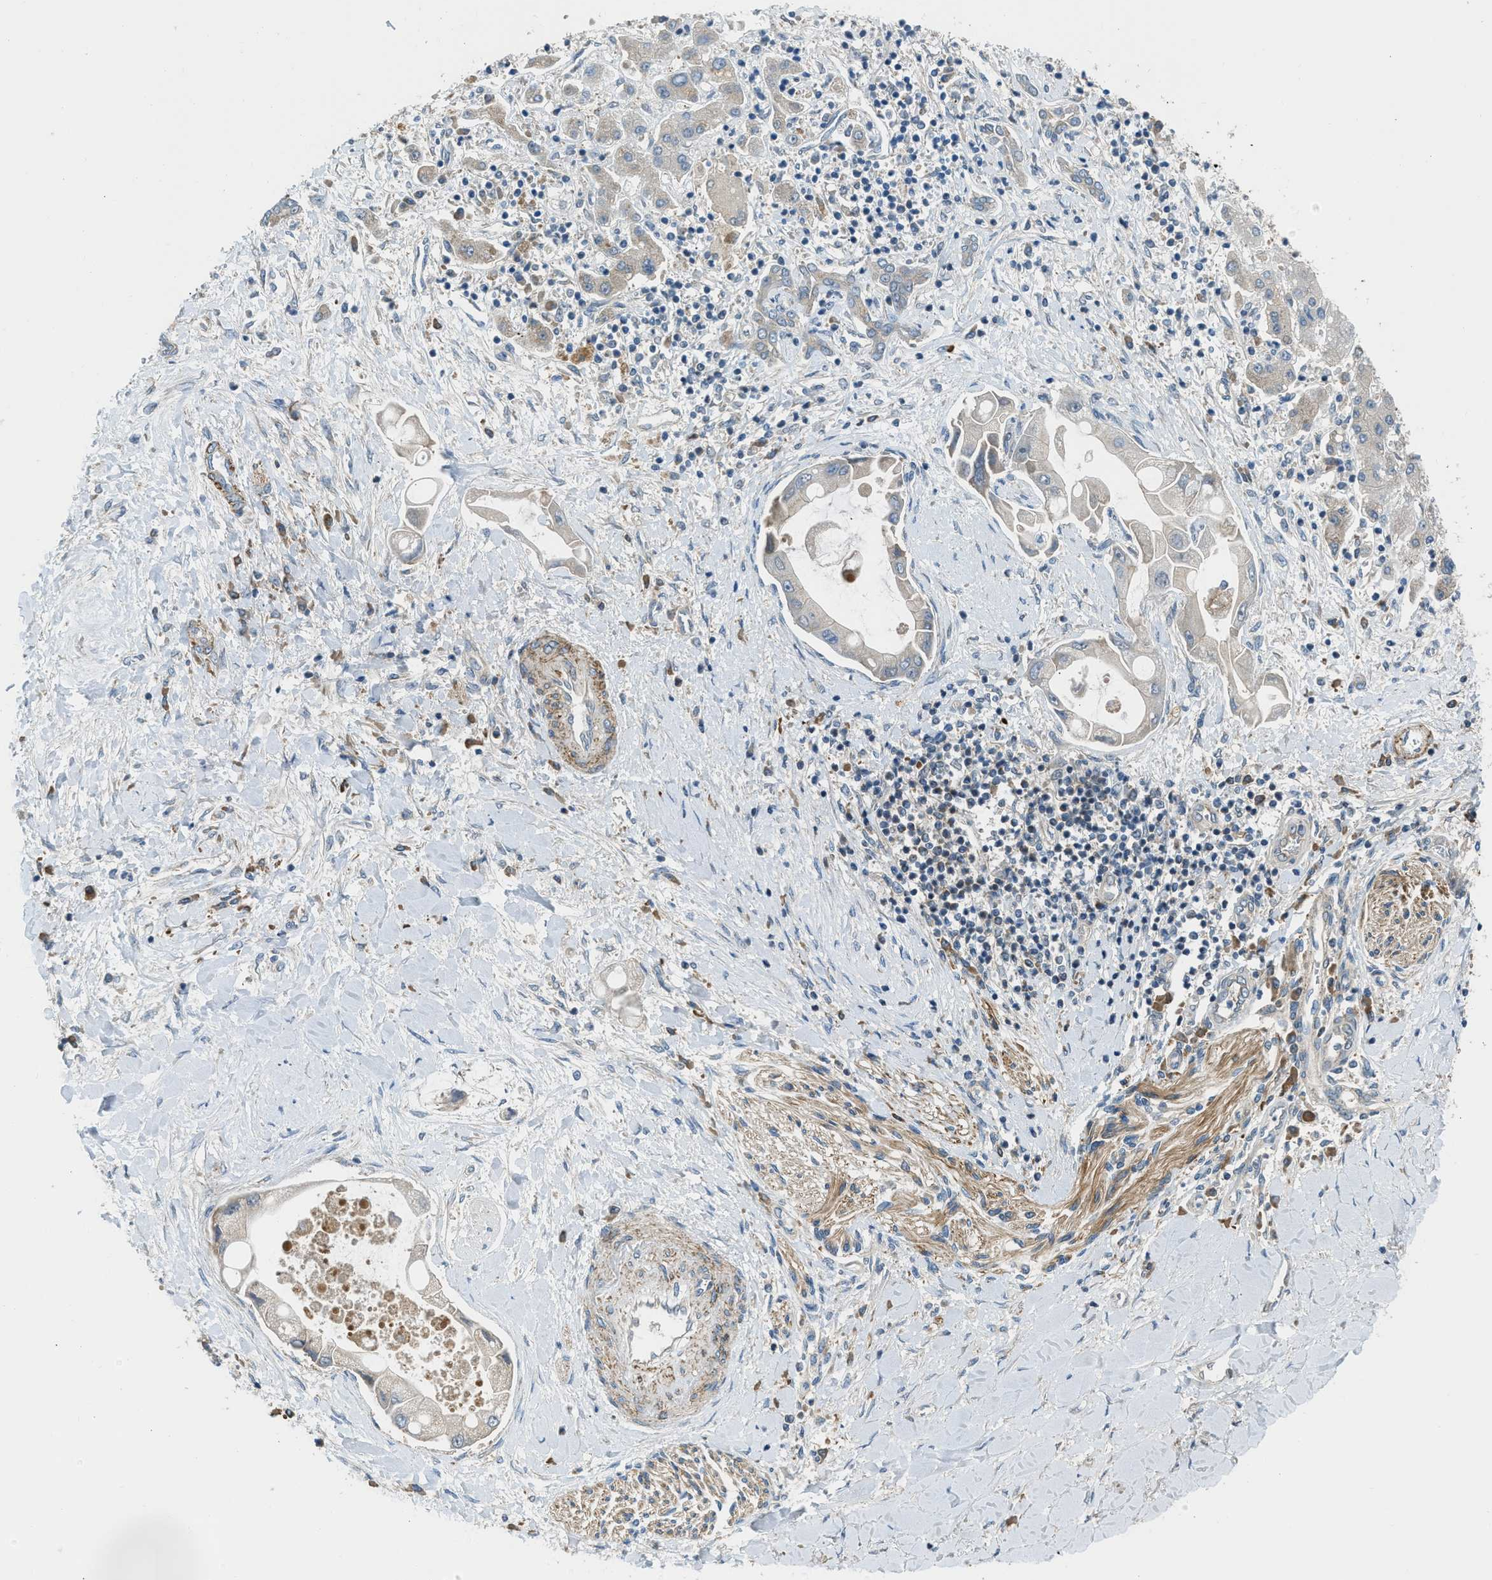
{"staining": {"intensity": "weak", "quantity": "<25%", "location": "cytoplasmic/membranous"}, "tissue": "liver cancer", "cell_type": "Tumor cells", "image_type": "cancer", "snomed": [{"axis": "morphology", "description": "Cholangiocarcinoma"}, {"axis": "topography", "description": "Liver"}], "caption": "Liver cancer was stained to show a protein in brown. There is no significant expression in tumor cells.", "gene": "SESN2", "patient": {"sex": "male", "age": 50}}